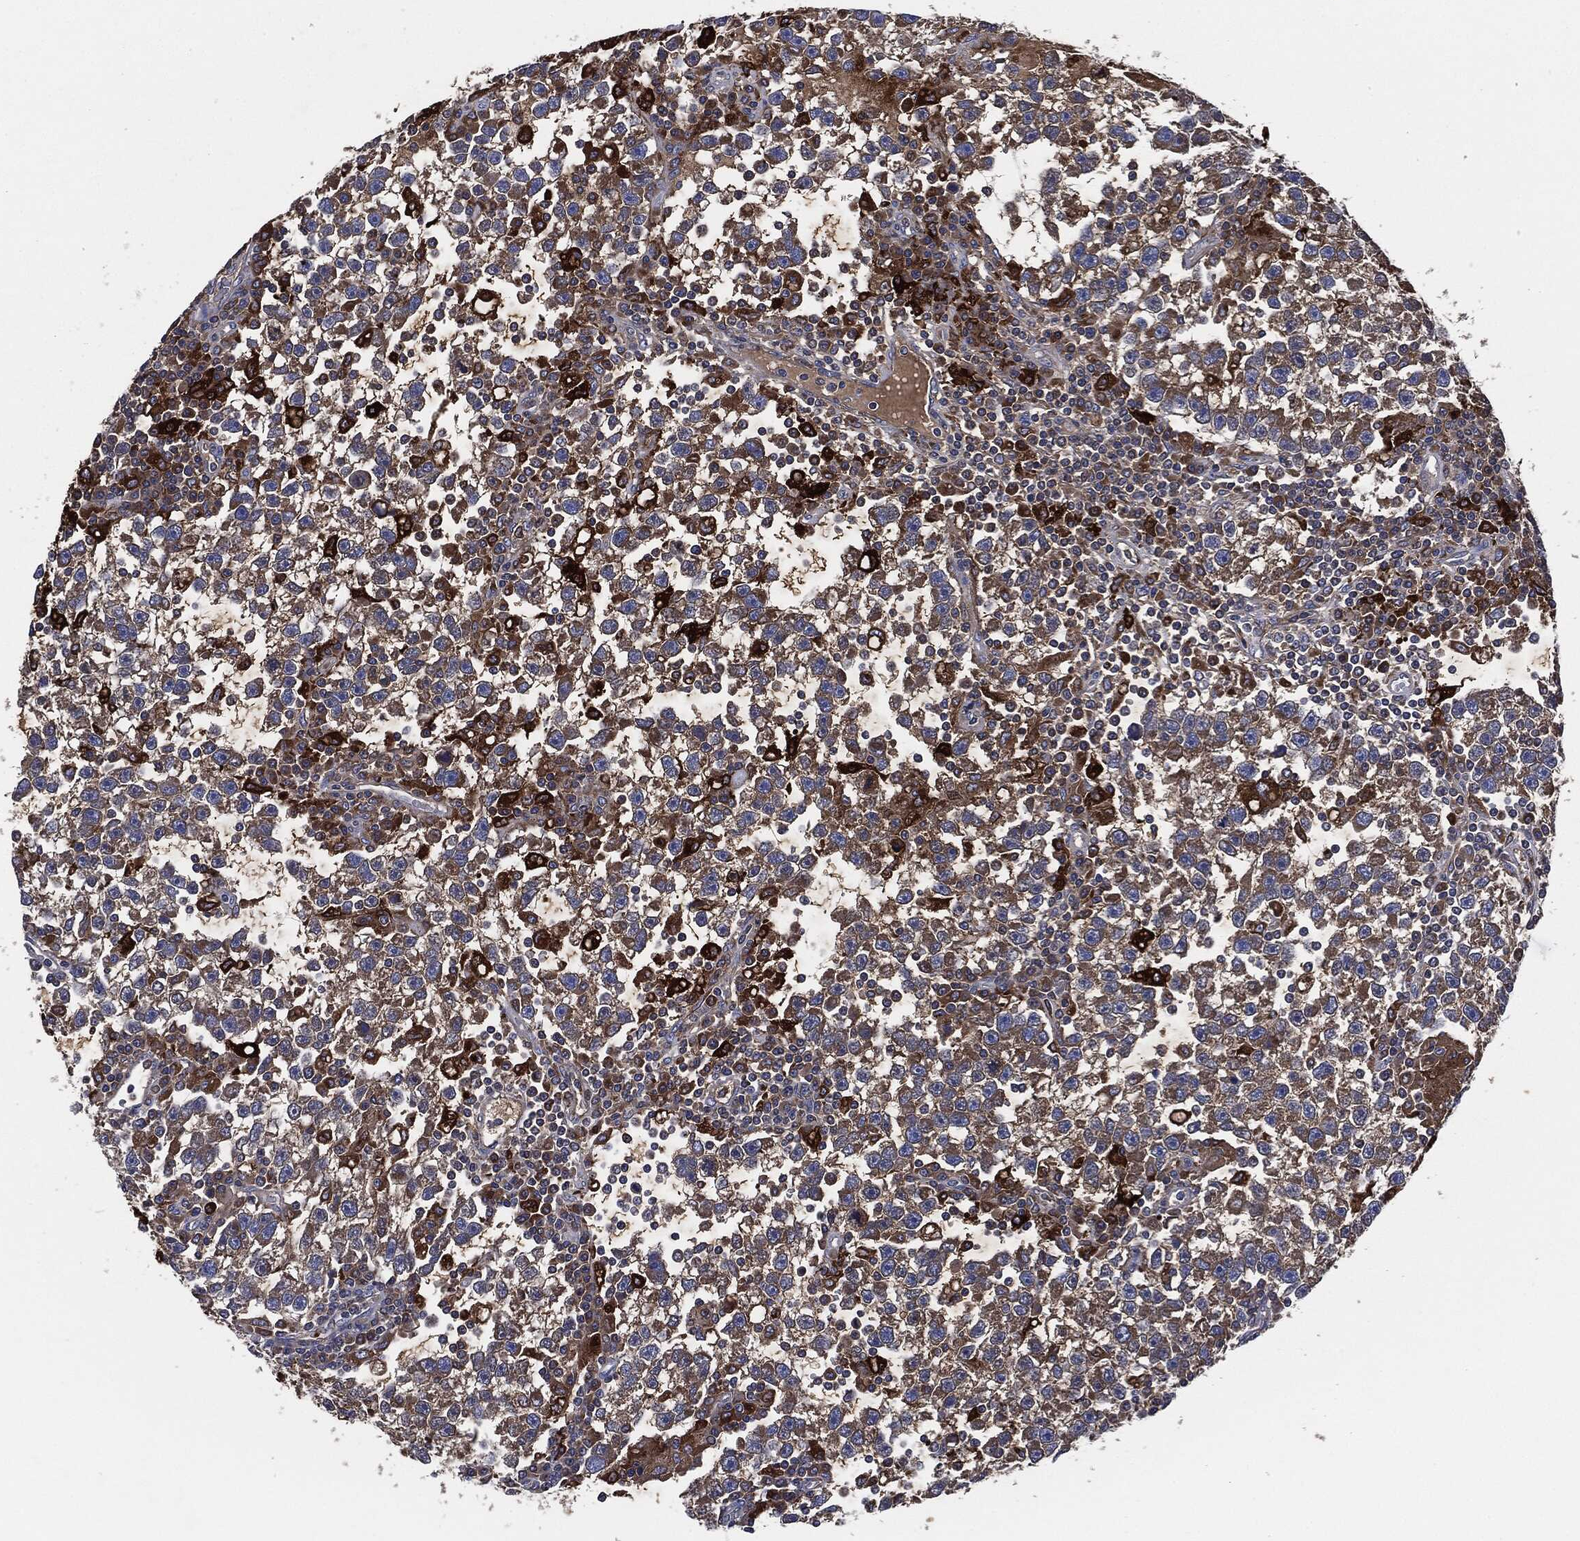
{"staining": {"intensity": "moderate", "quantity": "25%-75%", "location": "cytoplasmic/membranous"}, "tissue": "testis cancer", "cell_type": "Tumor cells", "image_type": "cancer", "snomed": [{"axis": "morphology", "description": "Seminoma, NOS"}, {"axis": "topography", "description": "Testis"}], "caption": "This histopathology image shows seminoma (testis) stained with immunohistochemistry to label a protein in brown. The cytoplasmic/membranous of tumor cells show moderate positivity for the protein. Nuclei are counter-stained blue.", "gene": "TMEM11", "patient": {"sex": "male", "age": 47}}